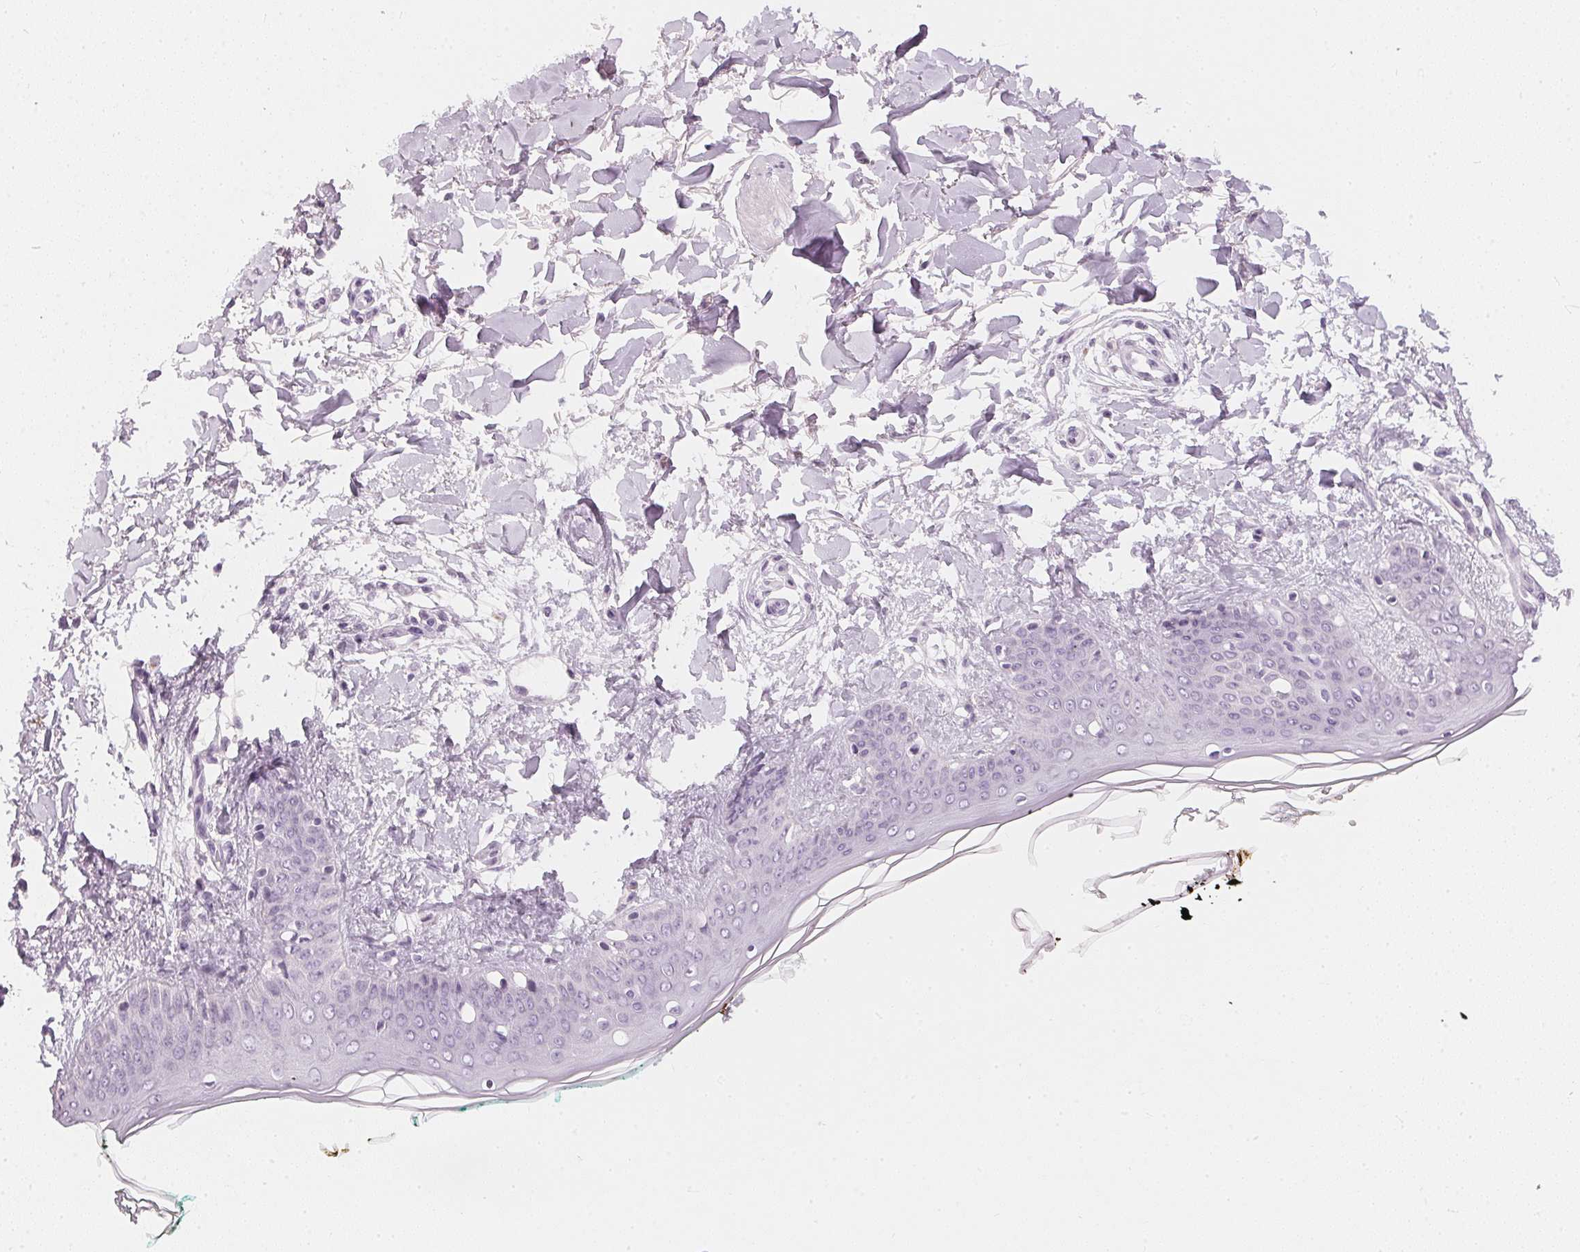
{"staining": {"intensity": "negative", "quantity": "none", "location": "none"}, "tissue": "skin", "cell_type": "Fibroblasts", "image_type": "normal", "snomed": [{"axis": "morphology", "description": "Normal tissue, NOS"}, {"axis": "topography", "description": "Skin"}], "caption": "High magnification brightfield microscopy of unremarkable skin stained with DAB (brown) and counterstained with hematoxylin (blue): fibroblasts show no significant positivity.", "gene": "CHST4", "patient": {"sex": "female", "age": 34}}